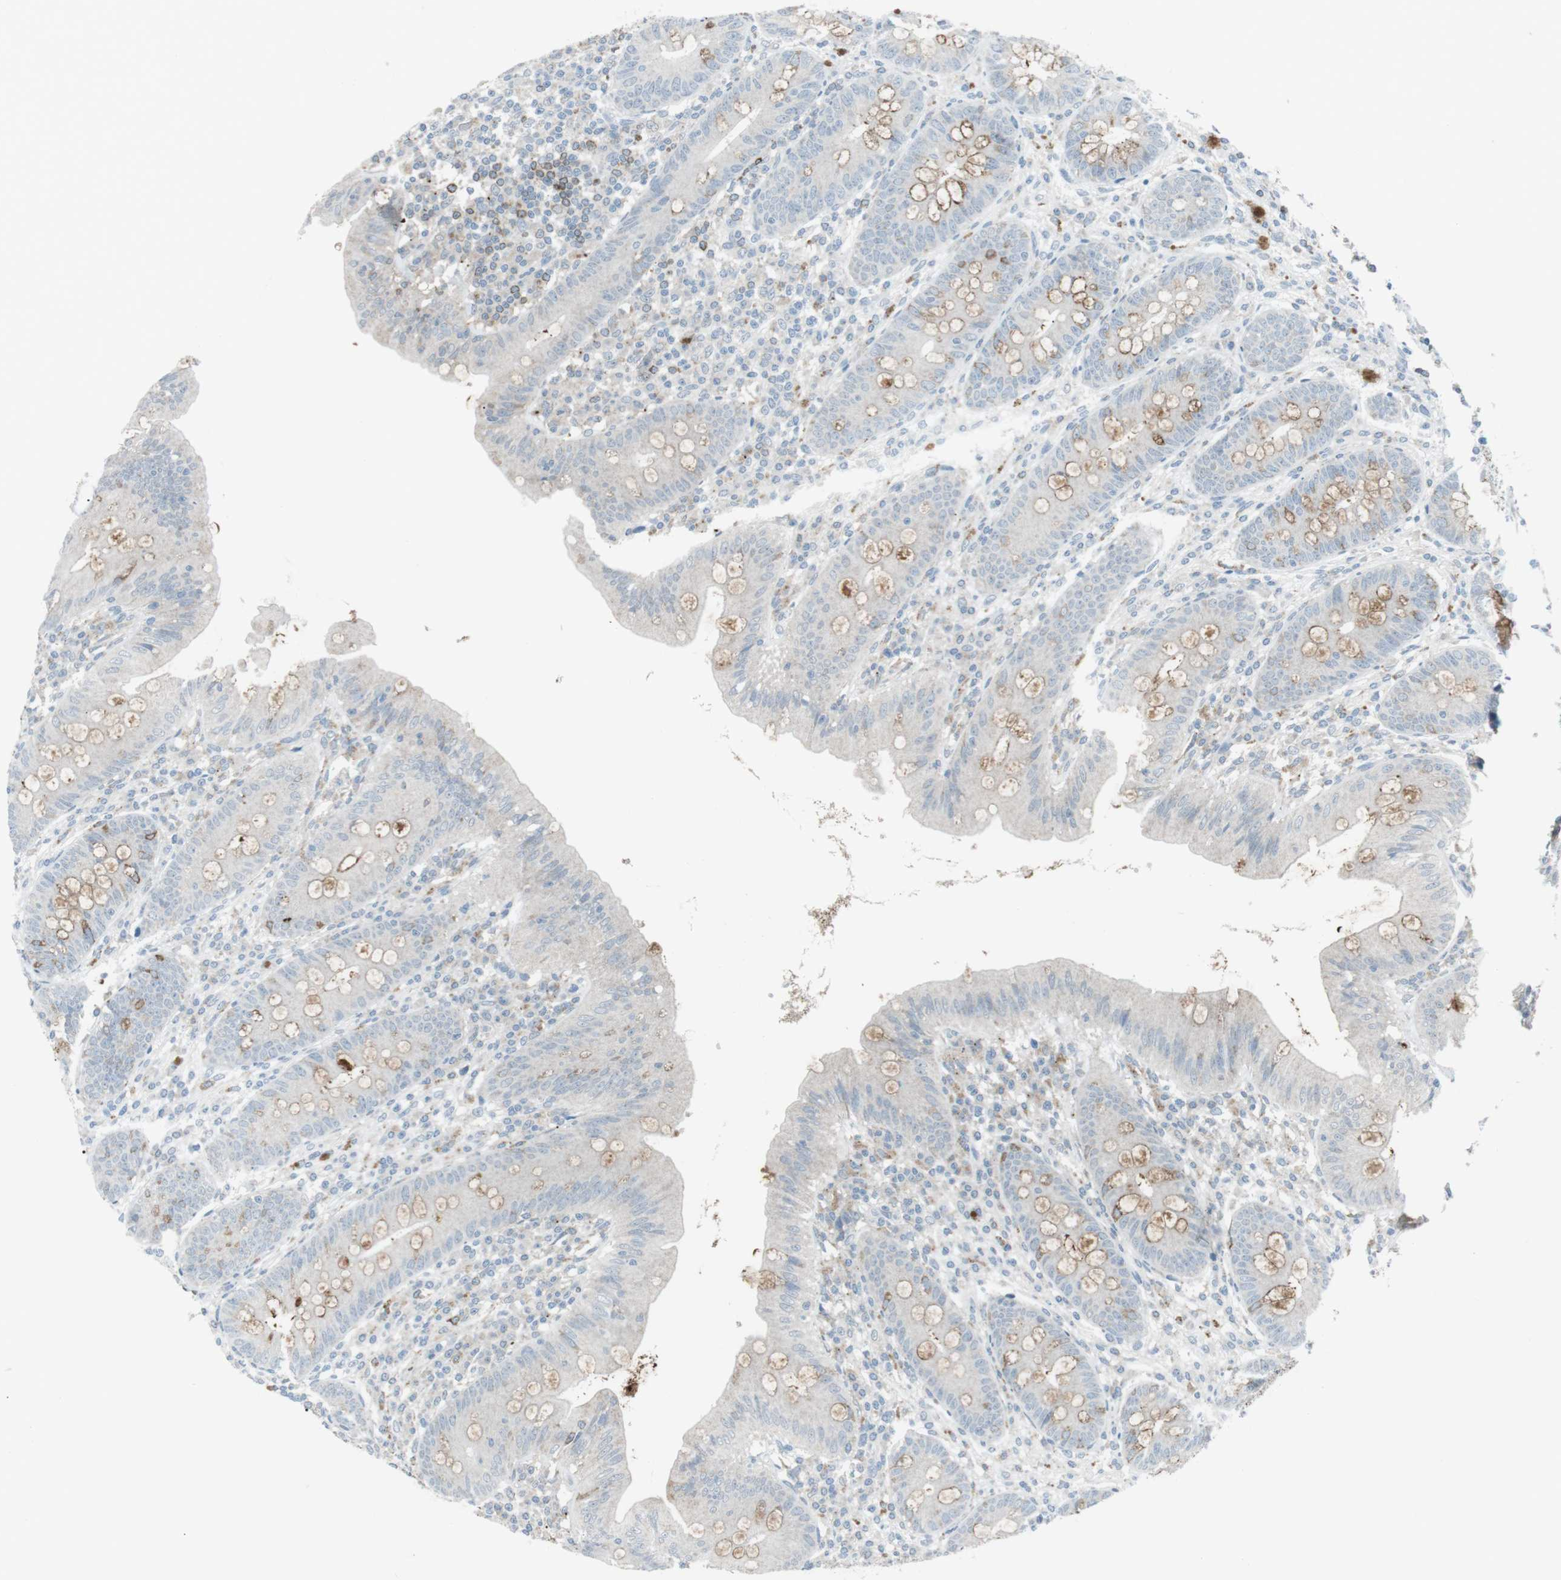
{"staining": {"intensity": "moderate", "quantity": "25%-75%", "location": "cytoplasmic/membranous"}, "tissue": "appendix", "cell_type": "Glandular cells", "image_type": "normal", "snomed": [{"axis": "morphology", "description": "Normal tissue, NOS"}, {"axis": "topography", "description": "Appendix"}], "caption": "The photomicrograph demonstrates staining of normal appendix, revealing moderate cytoplasmic/membranous protein expression (brown color) within glandular cells. (DAB = brown stain, brightfield microscopy at high magnification).", "gene": "FCRLA", "patient": {"sex": "male", "age": 56}}